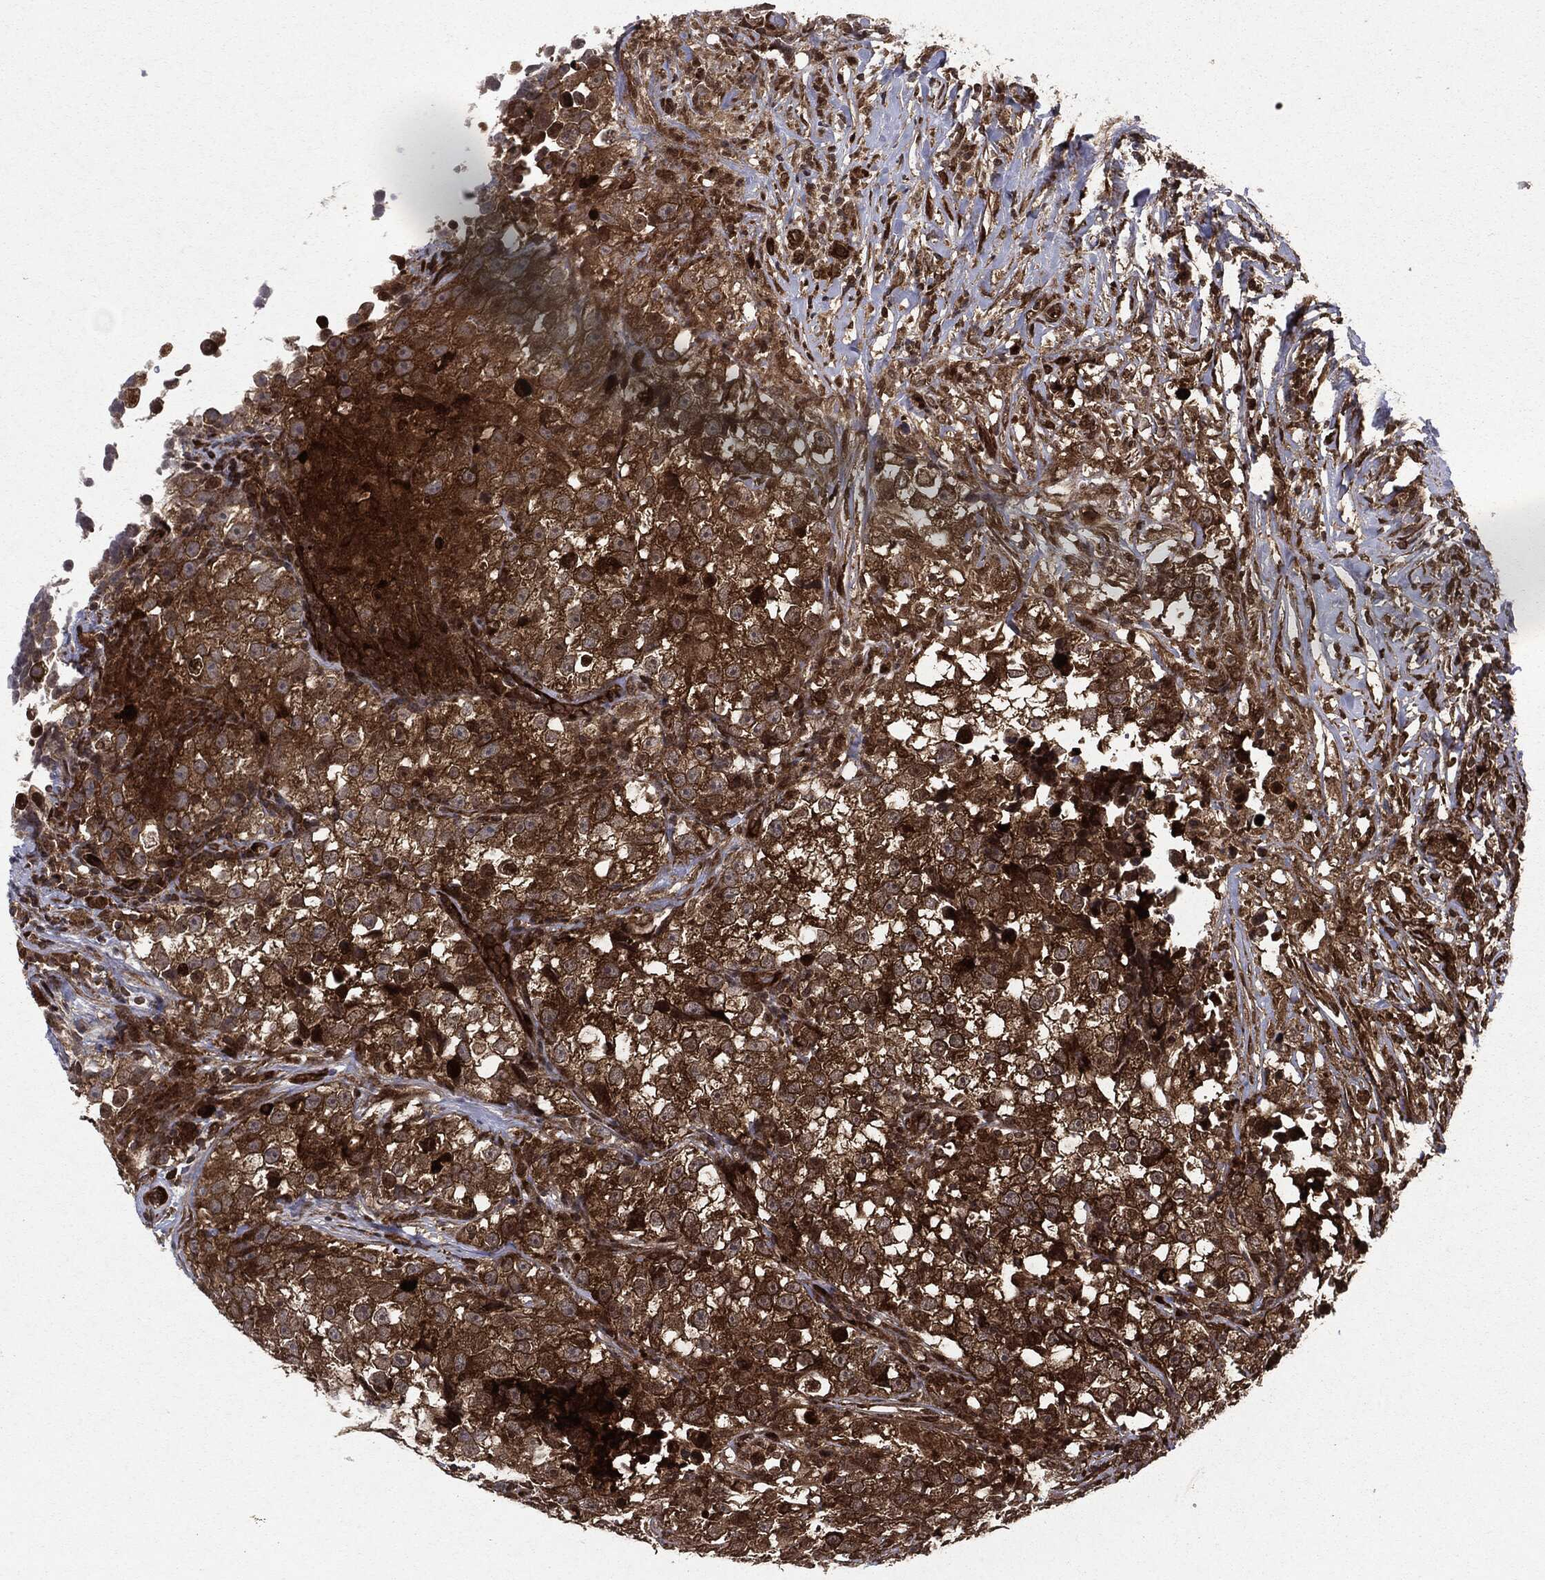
{"staining": {"intensity": "strong", "quantity": ">75%", "location": "cytoplasmic/membranous"}, "tissue": "testis cancer", "cell_type": "Tumor cells", "image_type": "cancer", "snomed": [{"axis": "morphology", "description": "Seminoma, NOS"}, {"axis": "topography", "description": "Testis"}], "caption": "This is an image of immunohistochemistry (IHC) staining of testis cancer (seminoma), which shows strong staining in the cytoplasmic/membranous of tumor cells.", "gene": "OTUB1", "patient": {"sex": "male", "age": 46}}